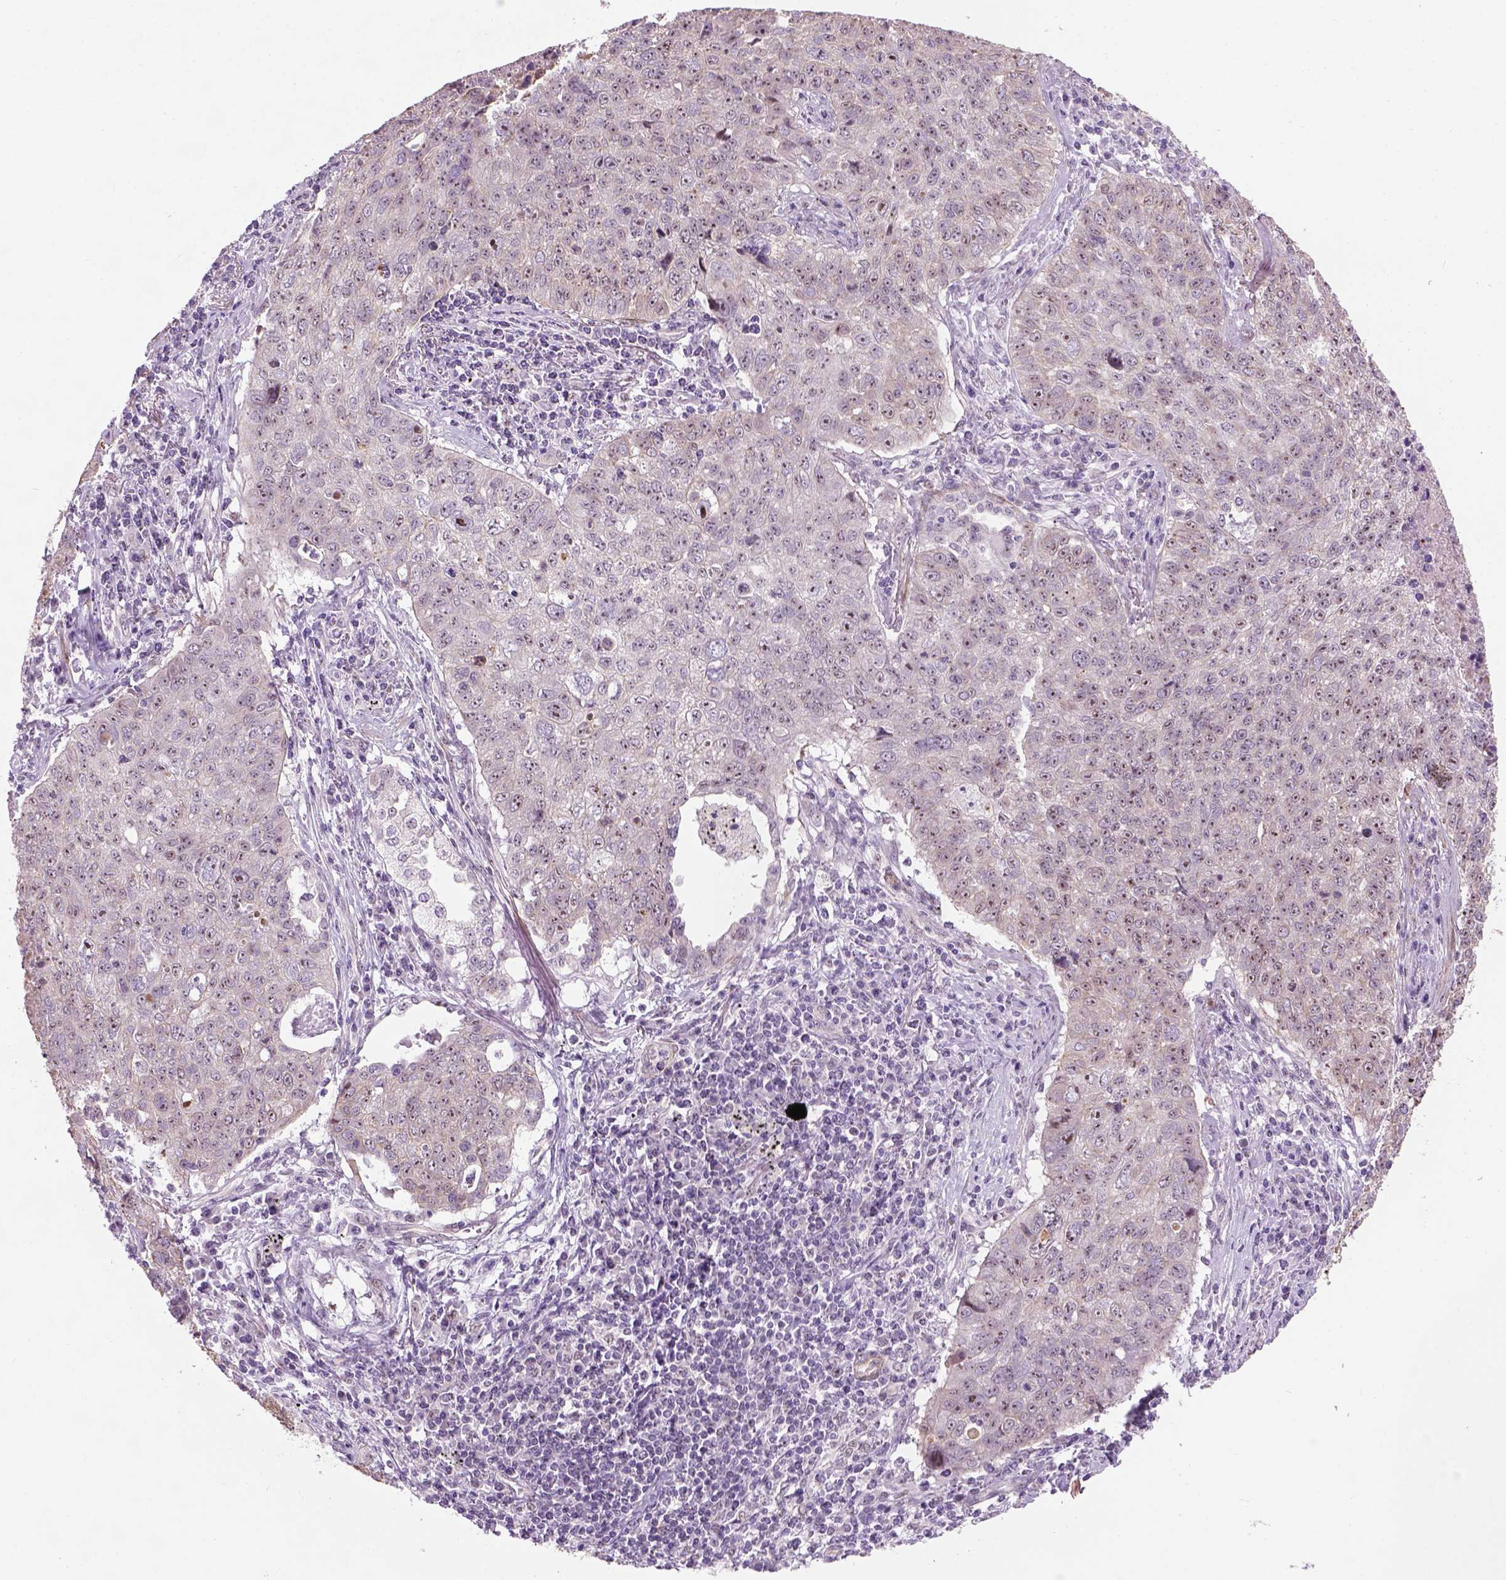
{"staining": {"intensity": "weak", "quantity": ">75%", "location": "nuclear"}, "tissue": "lung cancer", "cell_type": "Tumor cells", "image_type": "cancer", "snomed": [{"axis": "morphology", "description": "Normal morphology"}, {"axis": "morphology", "description": "Aneuploidy"}, {"axis": "morphology", "description": "Squamous cell carcinoma, NOS"}, {"axis": "topography", "description": "Lymph node"}, {"axis": "topography", "description": "Lung"}], "caption": "Immunohistochemical staining of lung cancer reveals weak nuclear protein expression in about >75% of tumor cells.", "gene": "RRS1", "patient": {"sex": "female", "age": 76}}